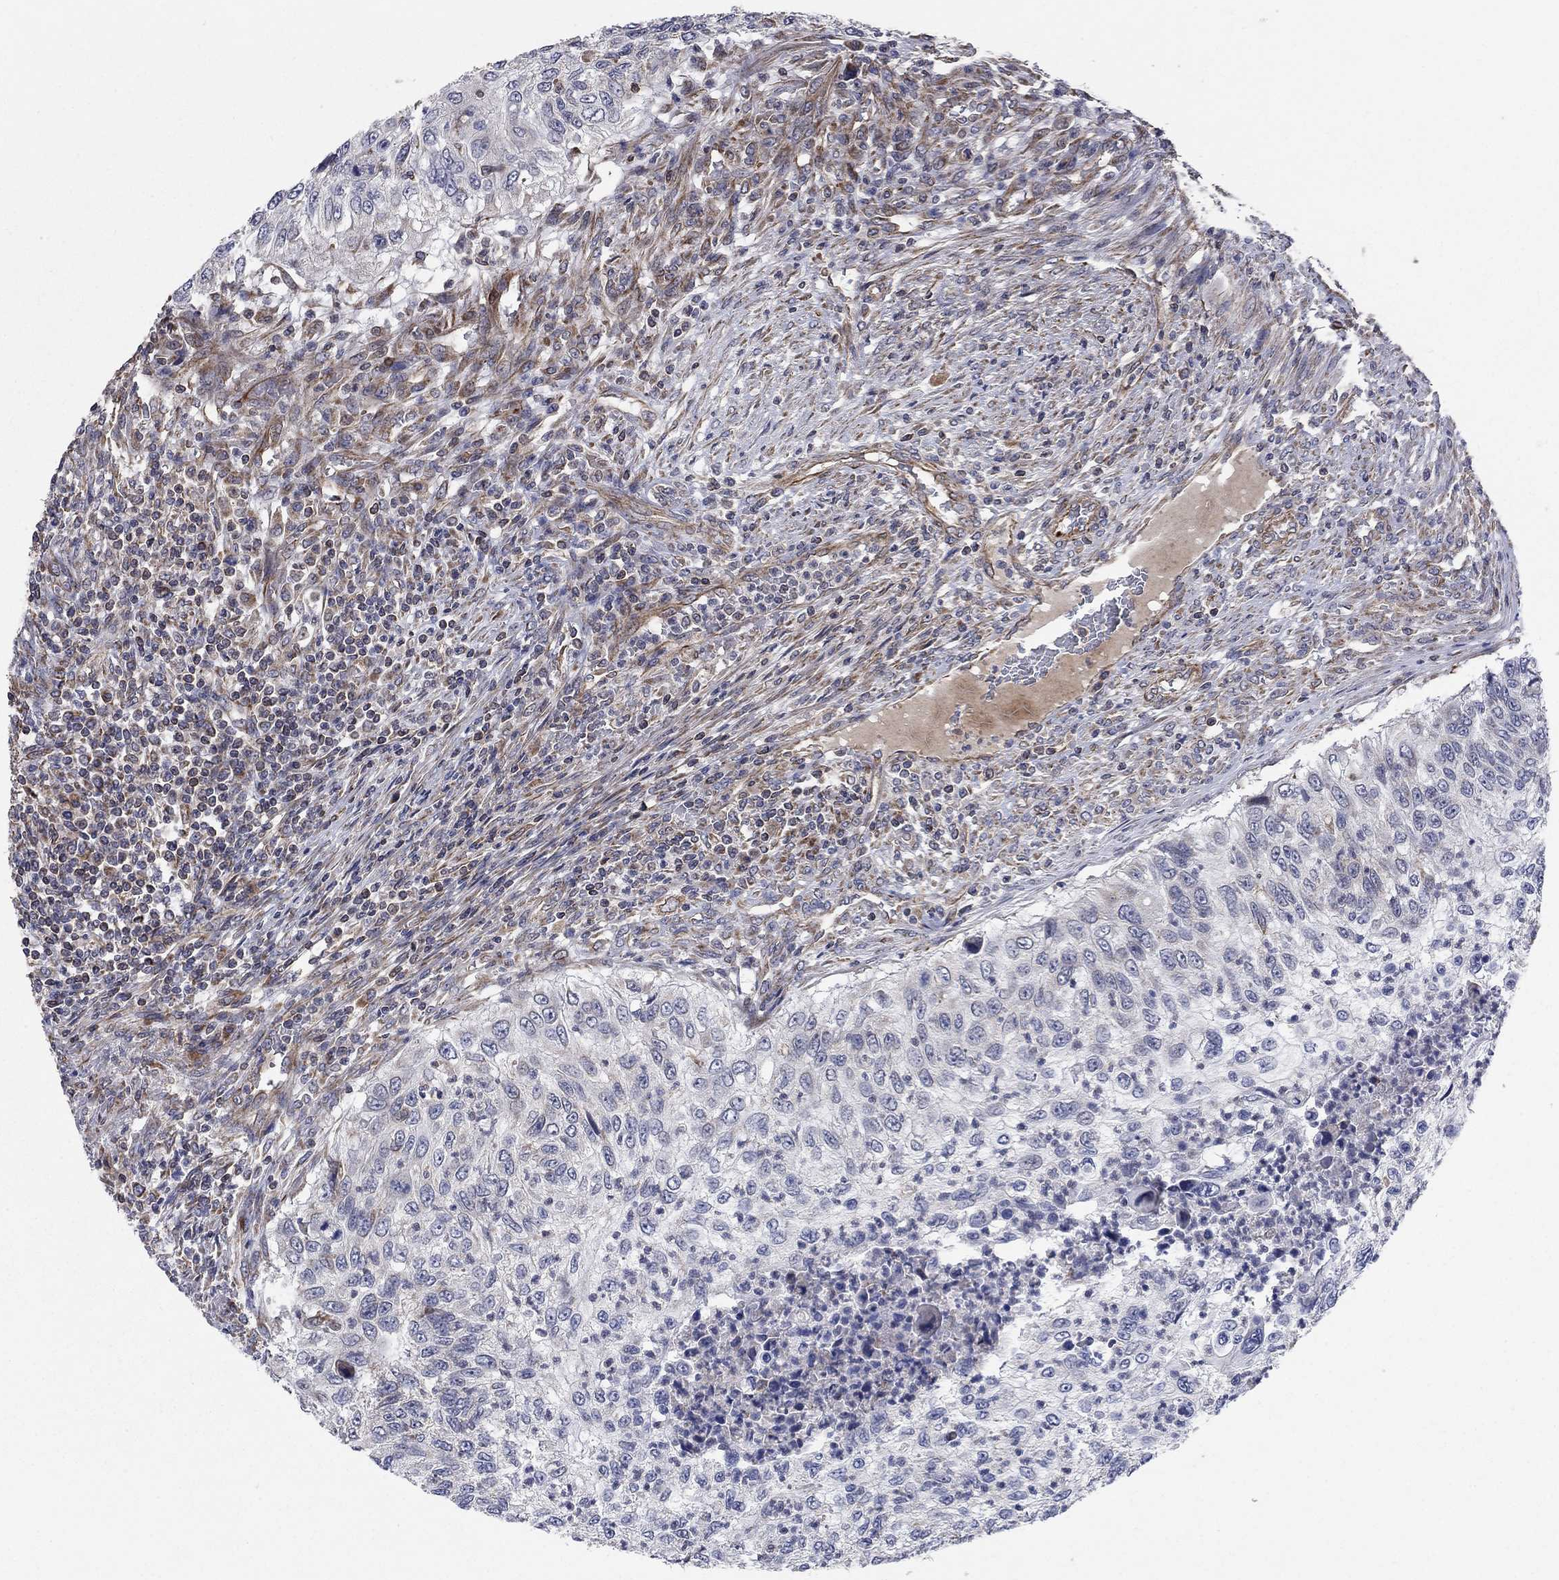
{"staining": {"intensity": "negative", "quantity": "none", "location": "none"}, "tissue": "urothelial cancer", "cell_type": "Tumor cells", "image_type": "cancer", "snomed": [{"axis": "morphology", "description": "Urothelial carcinoma, High grade"}, {"axis": "topography", "description": "Urinary bladder"}], "caption": "Histopathology image shows no significant protein staining in tumor cells of high-grade urothelial carcinoma.", "gene": "NDUFC1", "patient": {"sex": "female", "age": 60}}